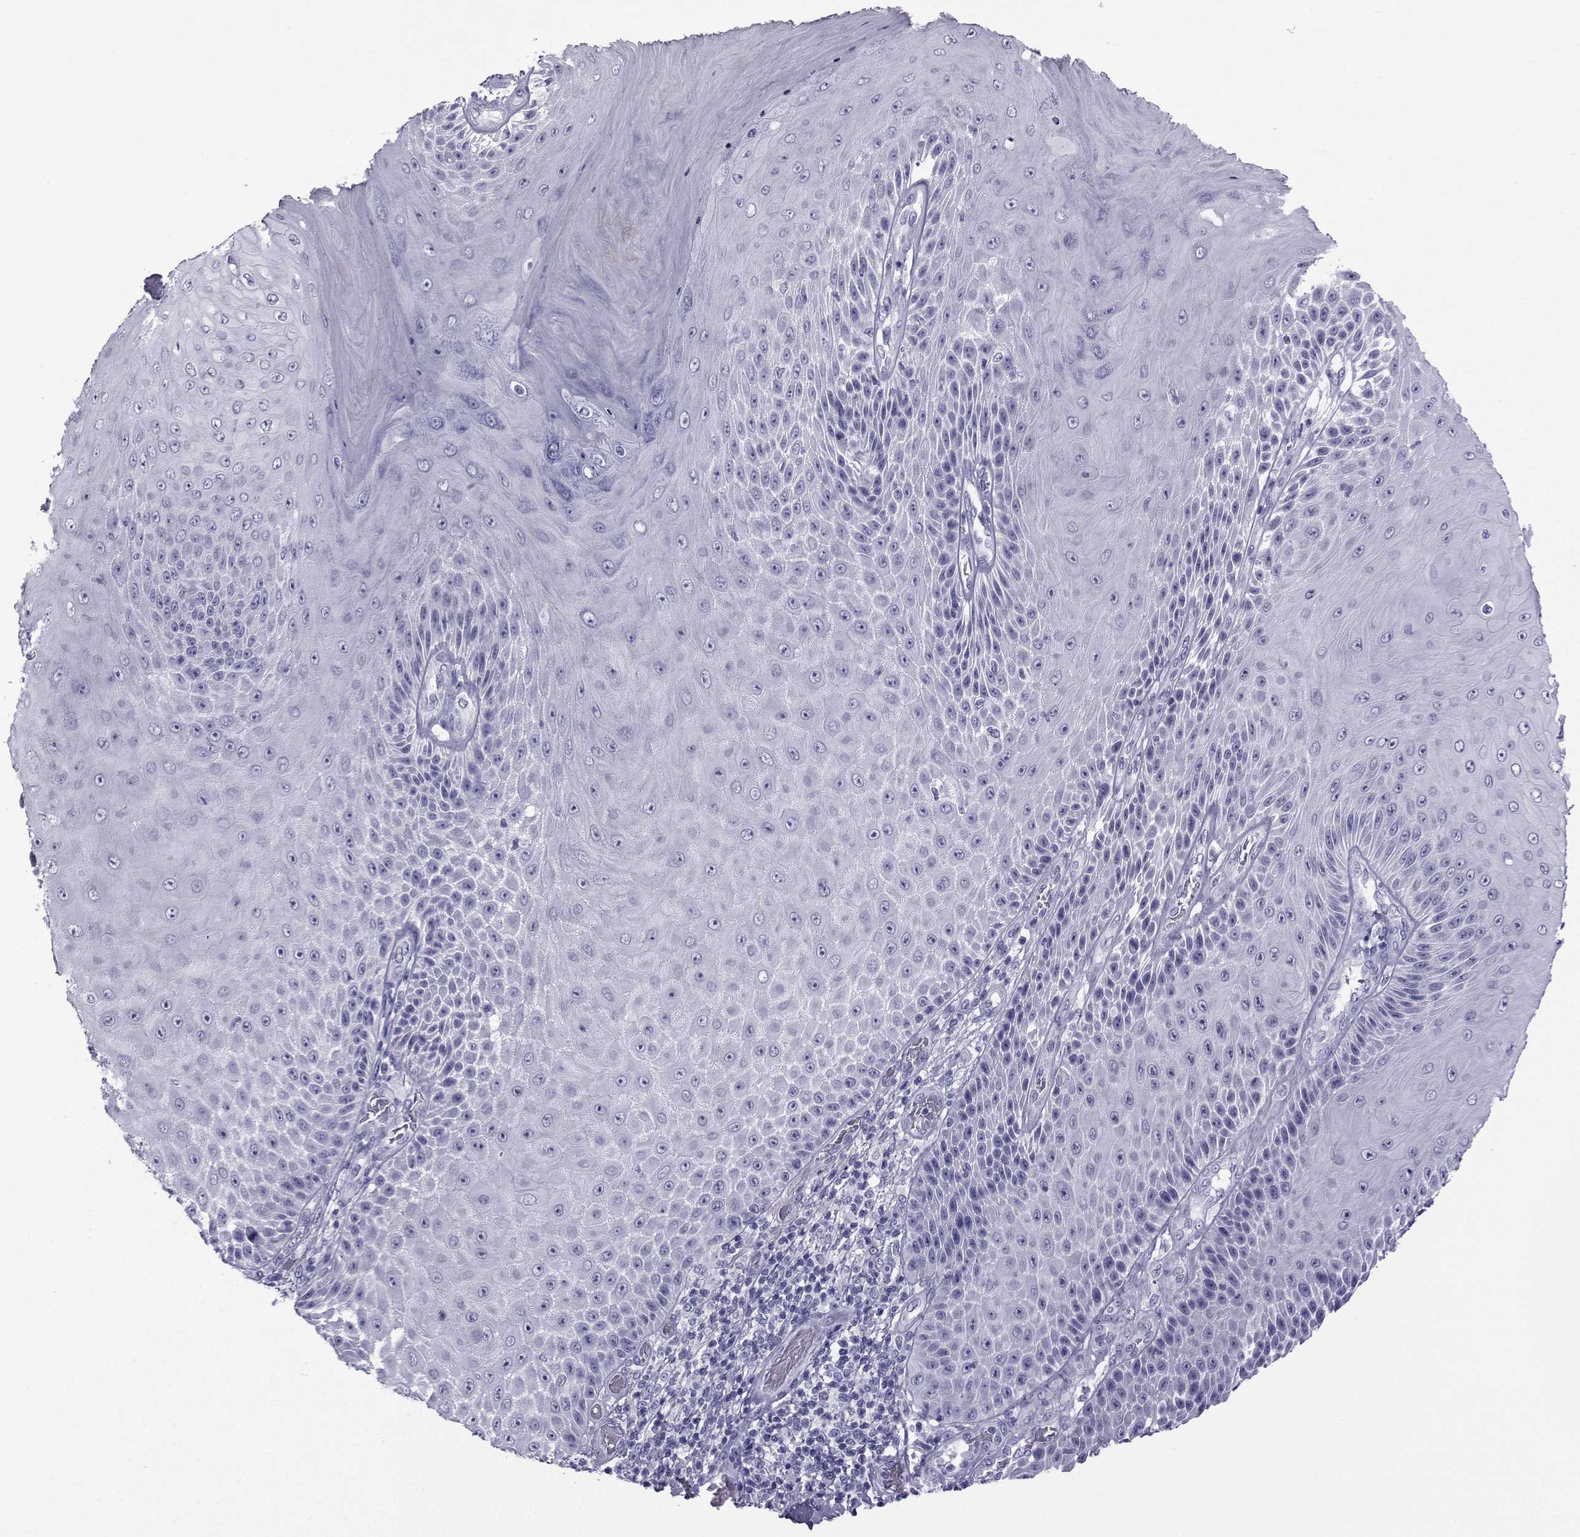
{"staining": {"intensity": "negative", "quantity": "none", "location": "none"}, "tissue": "skin cancer", "cell_type": "Tumor cells", "image_type": "cancer", "snomed": [{"axis": "morphology", "description": "Squamous cell carcinoma, NOS"}, {"axis": "topography", "description": "Skin"}], "caption": "Immunohistochemistry micrograph of neoplastic tissue: human skin squamous cell carcinoma stained with DAB (3,3'-diaminobenzidine) shows no significant protein staining in tumor cells.", "gene": "SPANXD", "patient": {"sex": "male", "age": 62}}